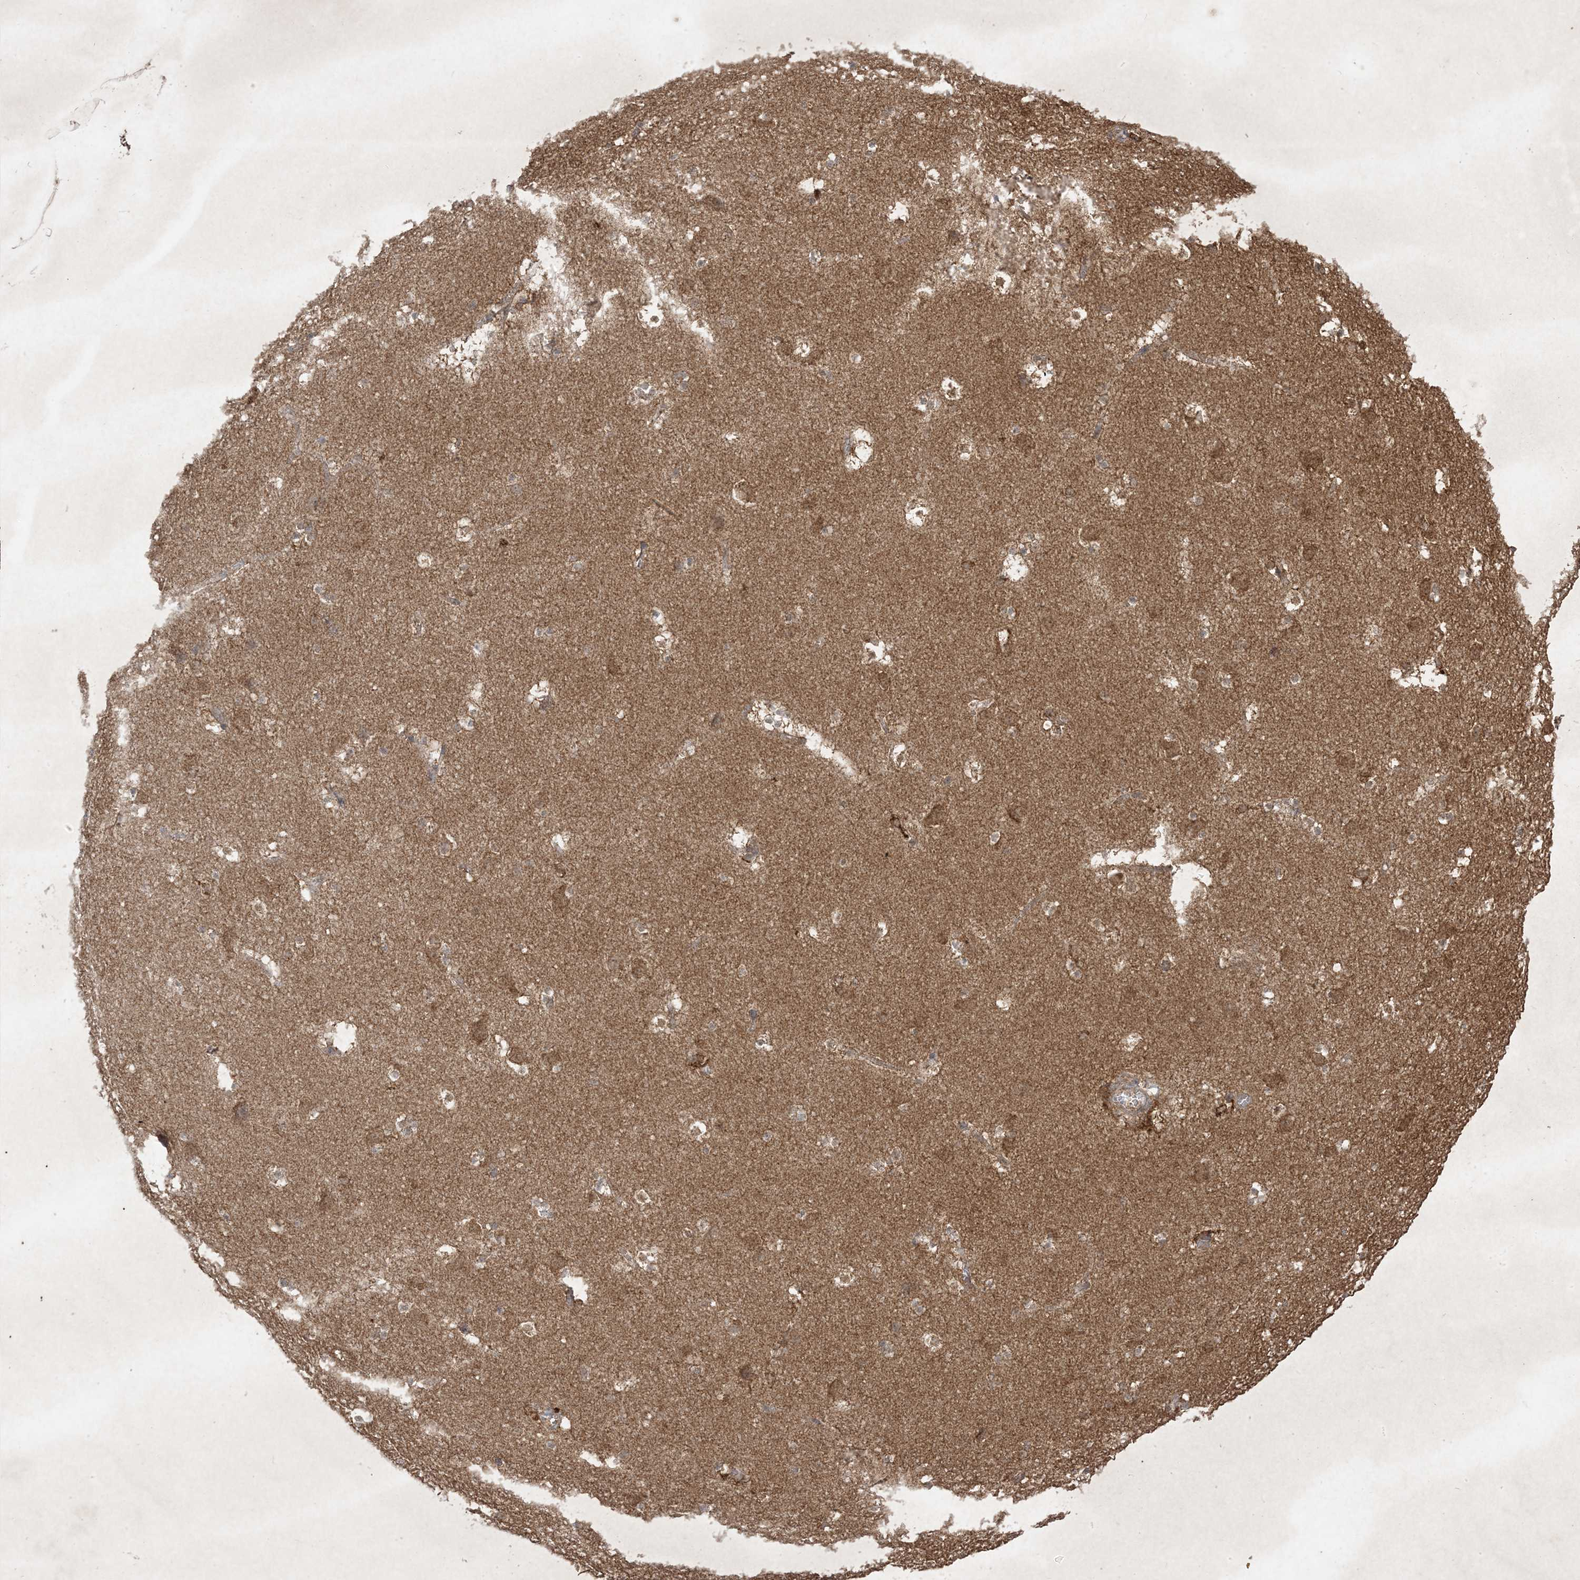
{"staining": {"intensity": "moderate", "quantity": "<25%", "location": "cytoplasmic/membranous"}, "tissue": "caudate", "cell_type": "Glial cells", "image_type": "normal", "snomed": [{"axis": "morphology", "description": "Normal tissue, NOS"}, {"axis": "topography", "description": "Lateral ventricle wall"}], "caption": "Immunohistochemistry (DAB) staining of normal human caudate shows moderate cytoplasmic/membranous protein staining in approximately <25% of glial cells.", "gene": "UBE2C", "patient": {"sex": "male", "age": 45}}